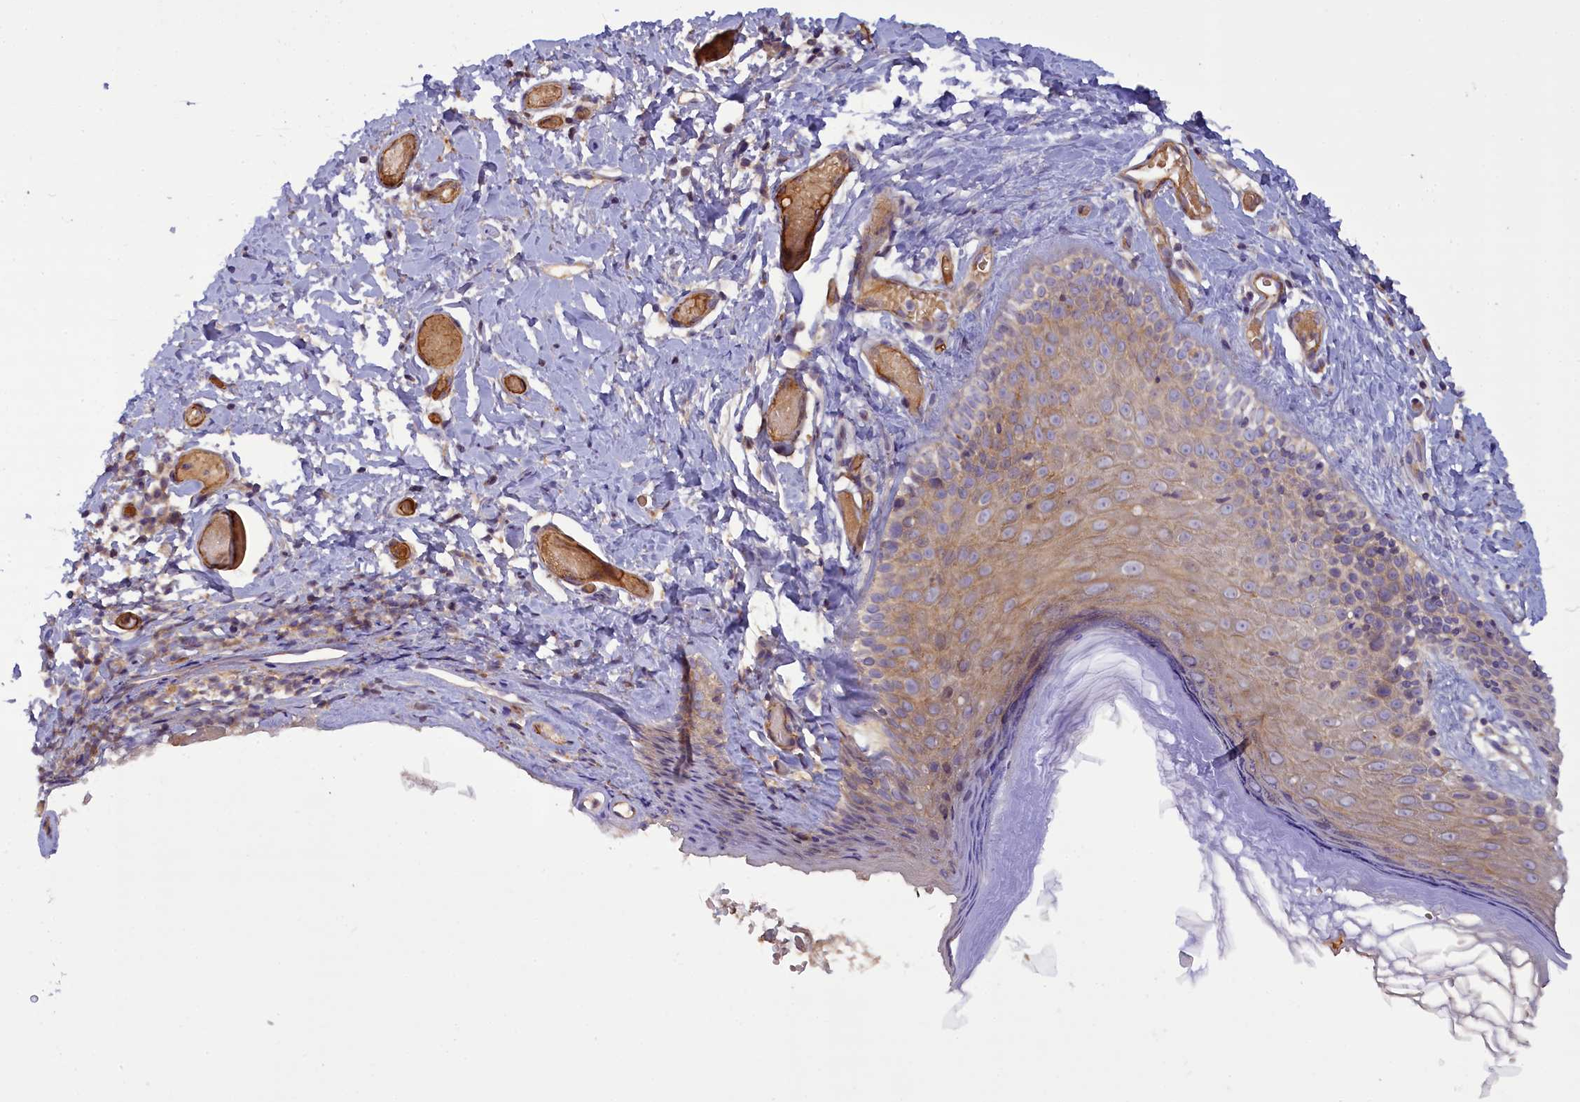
{"staining": {"intensity": "weak", "quantity": ">75%", "location": "cytoplasmic/membranous"}, "tissue": "skin", "cell_type": "Epidermal cells", "image_type": "normal", "snomed": [{"axis": "morphology", "description": "Normal tissue, NOS"}, {"axis": "topography", "description": "Adipose tissue"}, {"axis": "topography", "description": "Vascular tissue"}, {"axis": "topography", "description": "Vulva"}, {"axis": "topography", "description": "Peripheral nerve tissue"}], "caption": "Normal skin demonstrates weak cytoplasmic/membranous positivity in approximately >75% of epidermal cells, visualized by immunohistochemistry.", "gene": "FUZ", "patient": {"sex": "female", "age": 86}}